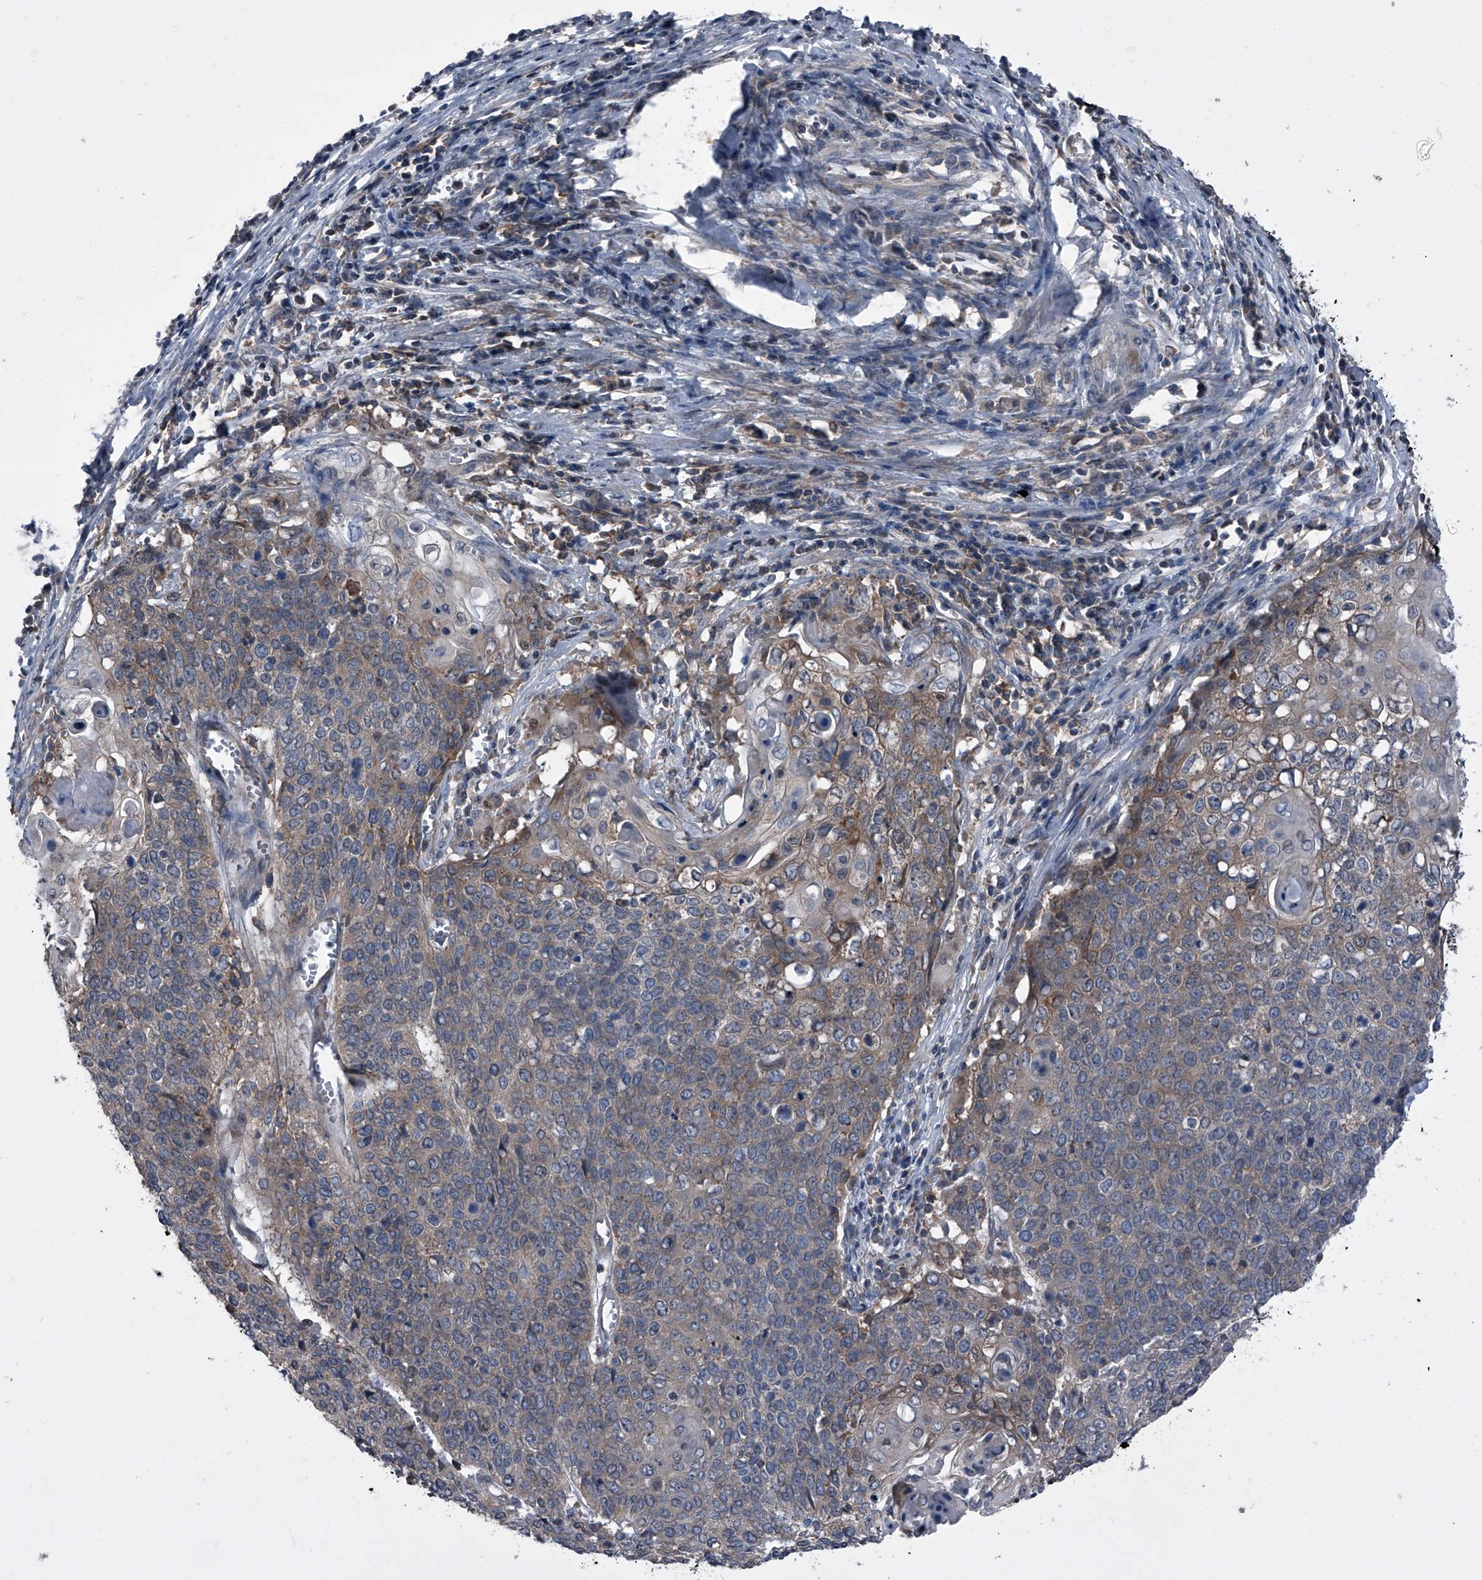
{"staining": {"intensity": "moderate", "quantity": "<25%", "location": "cytoplasmic/membranous"}, "tissue": "cervical cancer", "cell_type": "Tumor cells", "image_type": "cancer", "snomed": [{"axis": "morphology", "description": "Squamous cell carcinoma, NOS"}, {"axis": "topography", "description": "Cervix"}], "caption": "Immunohistochemical staining of human cervical cancer (squamous cell carcinoma) demonstrates low levels of moderate cytoplasmic/membranous positivity in about <25% of tumor cells. (DAB IHC with brightfield microscopy, high magnification).", "gene": "PIP5K1A", "patient": {"sex": "female", "age": 39}}